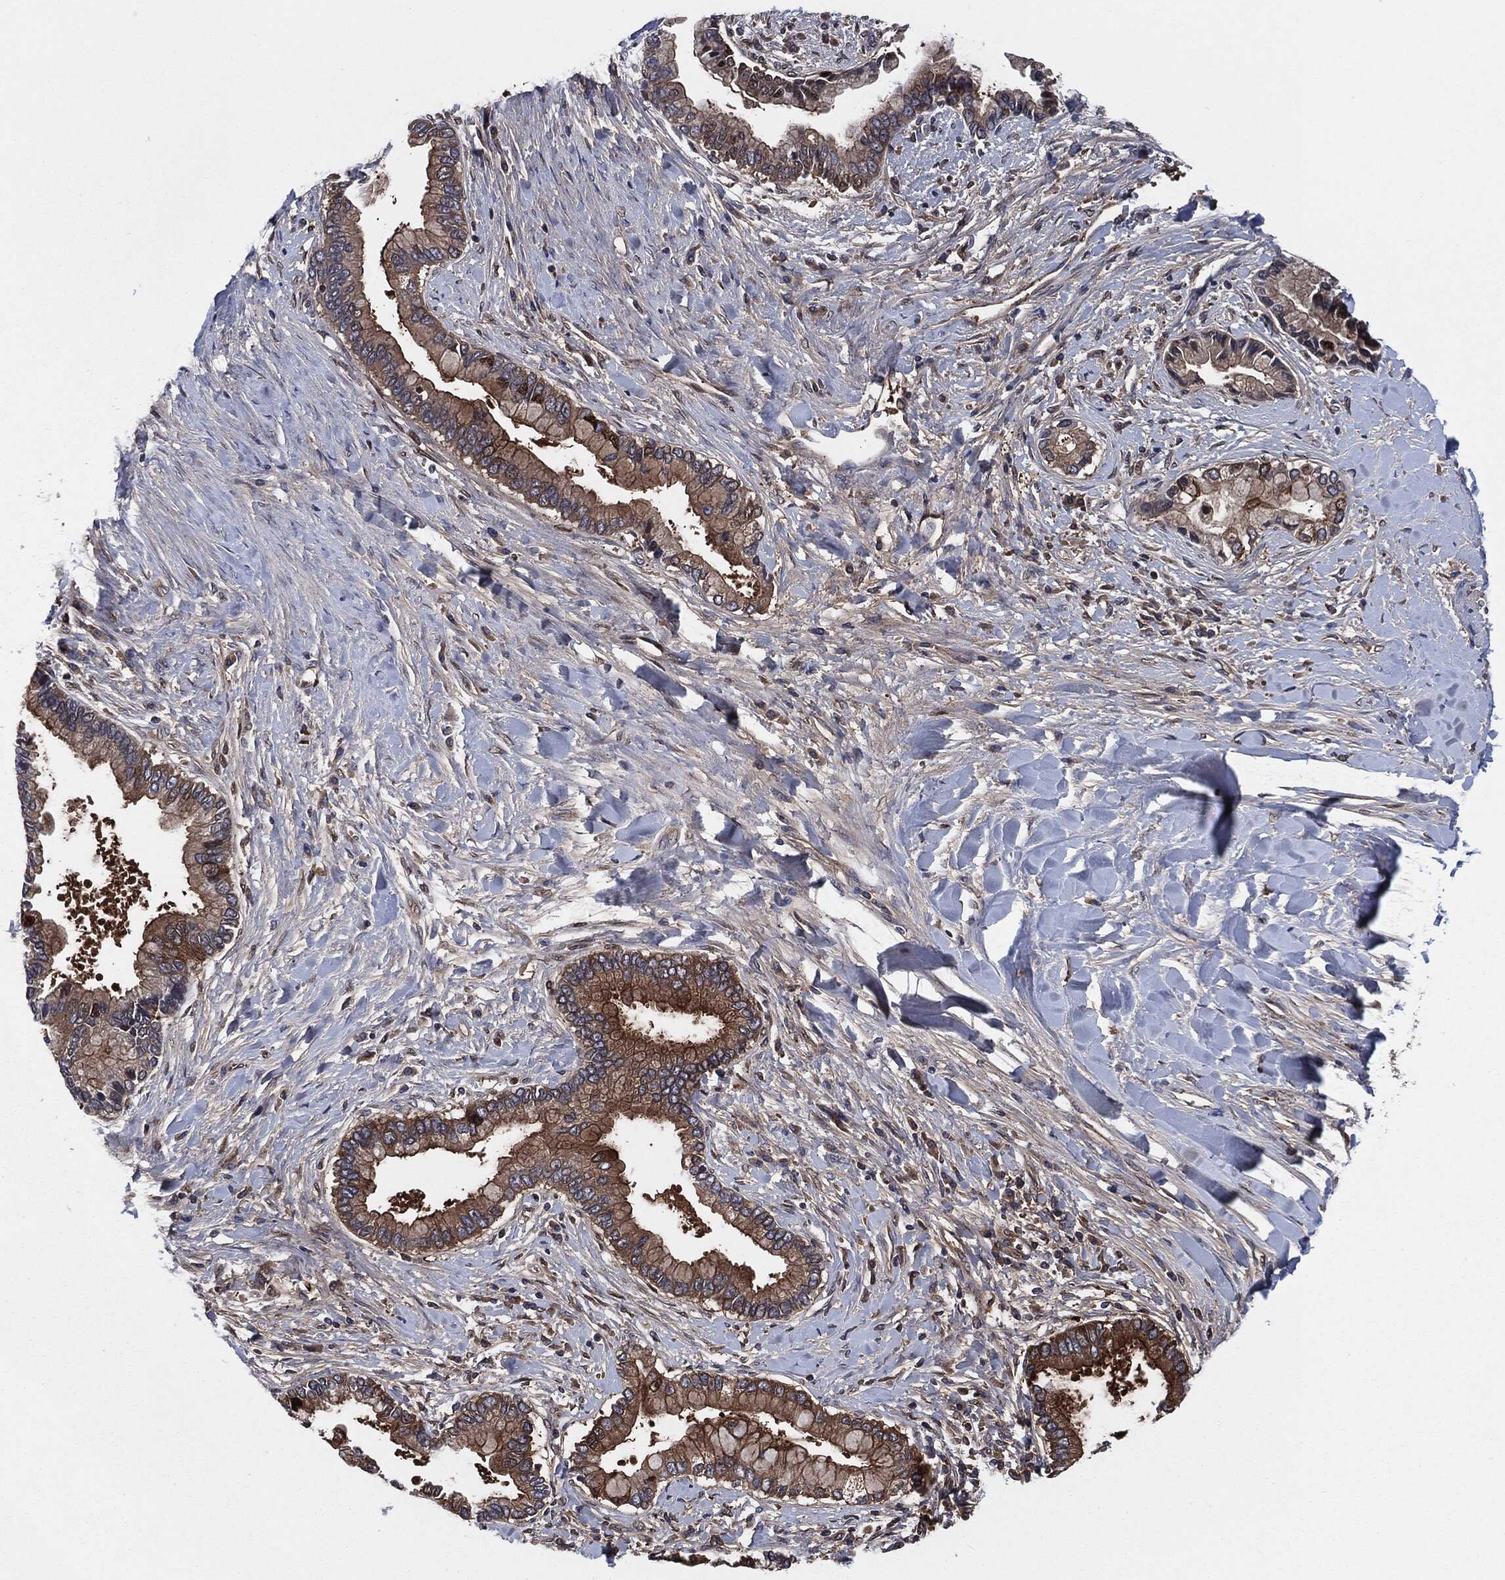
{"staining": {"intensity": "moderate", "quantity": ">75%", "location": "cytoplasmic/membranous"}, "tissue": "liver cancer", "cell_type": "Tumor cells", "image_type": "cancer", "snomed": [{"axis": "morphology", "description": "Cholangiocarcinoma"}, {"axis": "topography", "description": "Liver"}], "caption": "Human liver cancer stained for a protein (brown) demonstrates moderate cytoplasmic/membranous positive expression in approximately >75% of tumor cells.", "gene": "XPNPEP1", "patient": {"sex": "male", "age": 50}}